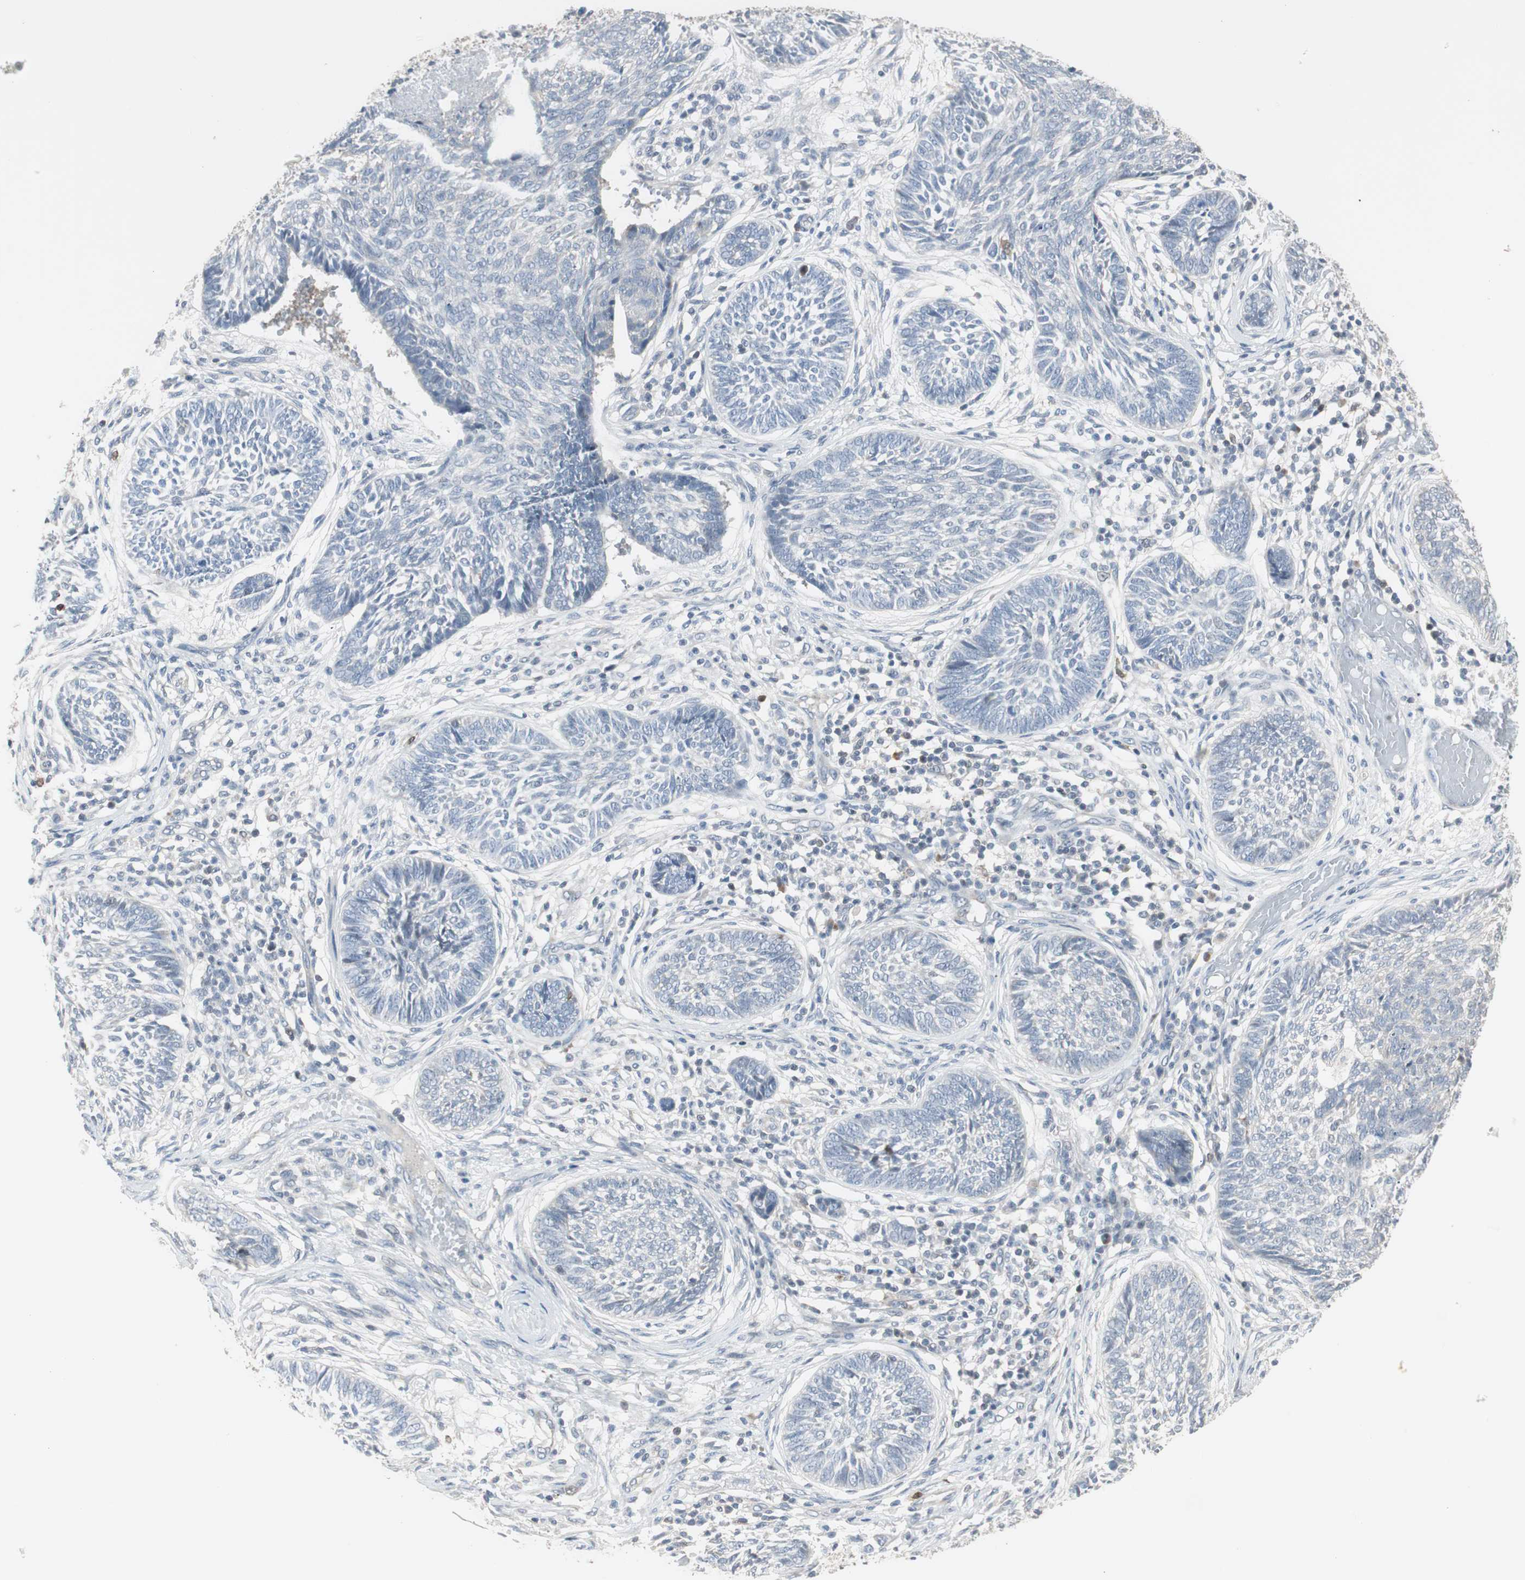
{"staining": {"intensity": "negative", "quantity": "none", "location": "none"}, "tissue": "skin cancer", "cell_type": "Tumor cells", "image_type": "cancer", "snomed": [{"axis": "morphology", "description": "Papilloma, NOS"}, {"axis": "morphology", "description": "Basal cell carcinoma"}, {"axis": "topography", "description": "Skin"}], "caption": "Protein analysis of skin papilloma demonstrates no significant expression in tumor cells.", "gene": "PDZK1", "patient": {"sex": "male", "age": 87}}